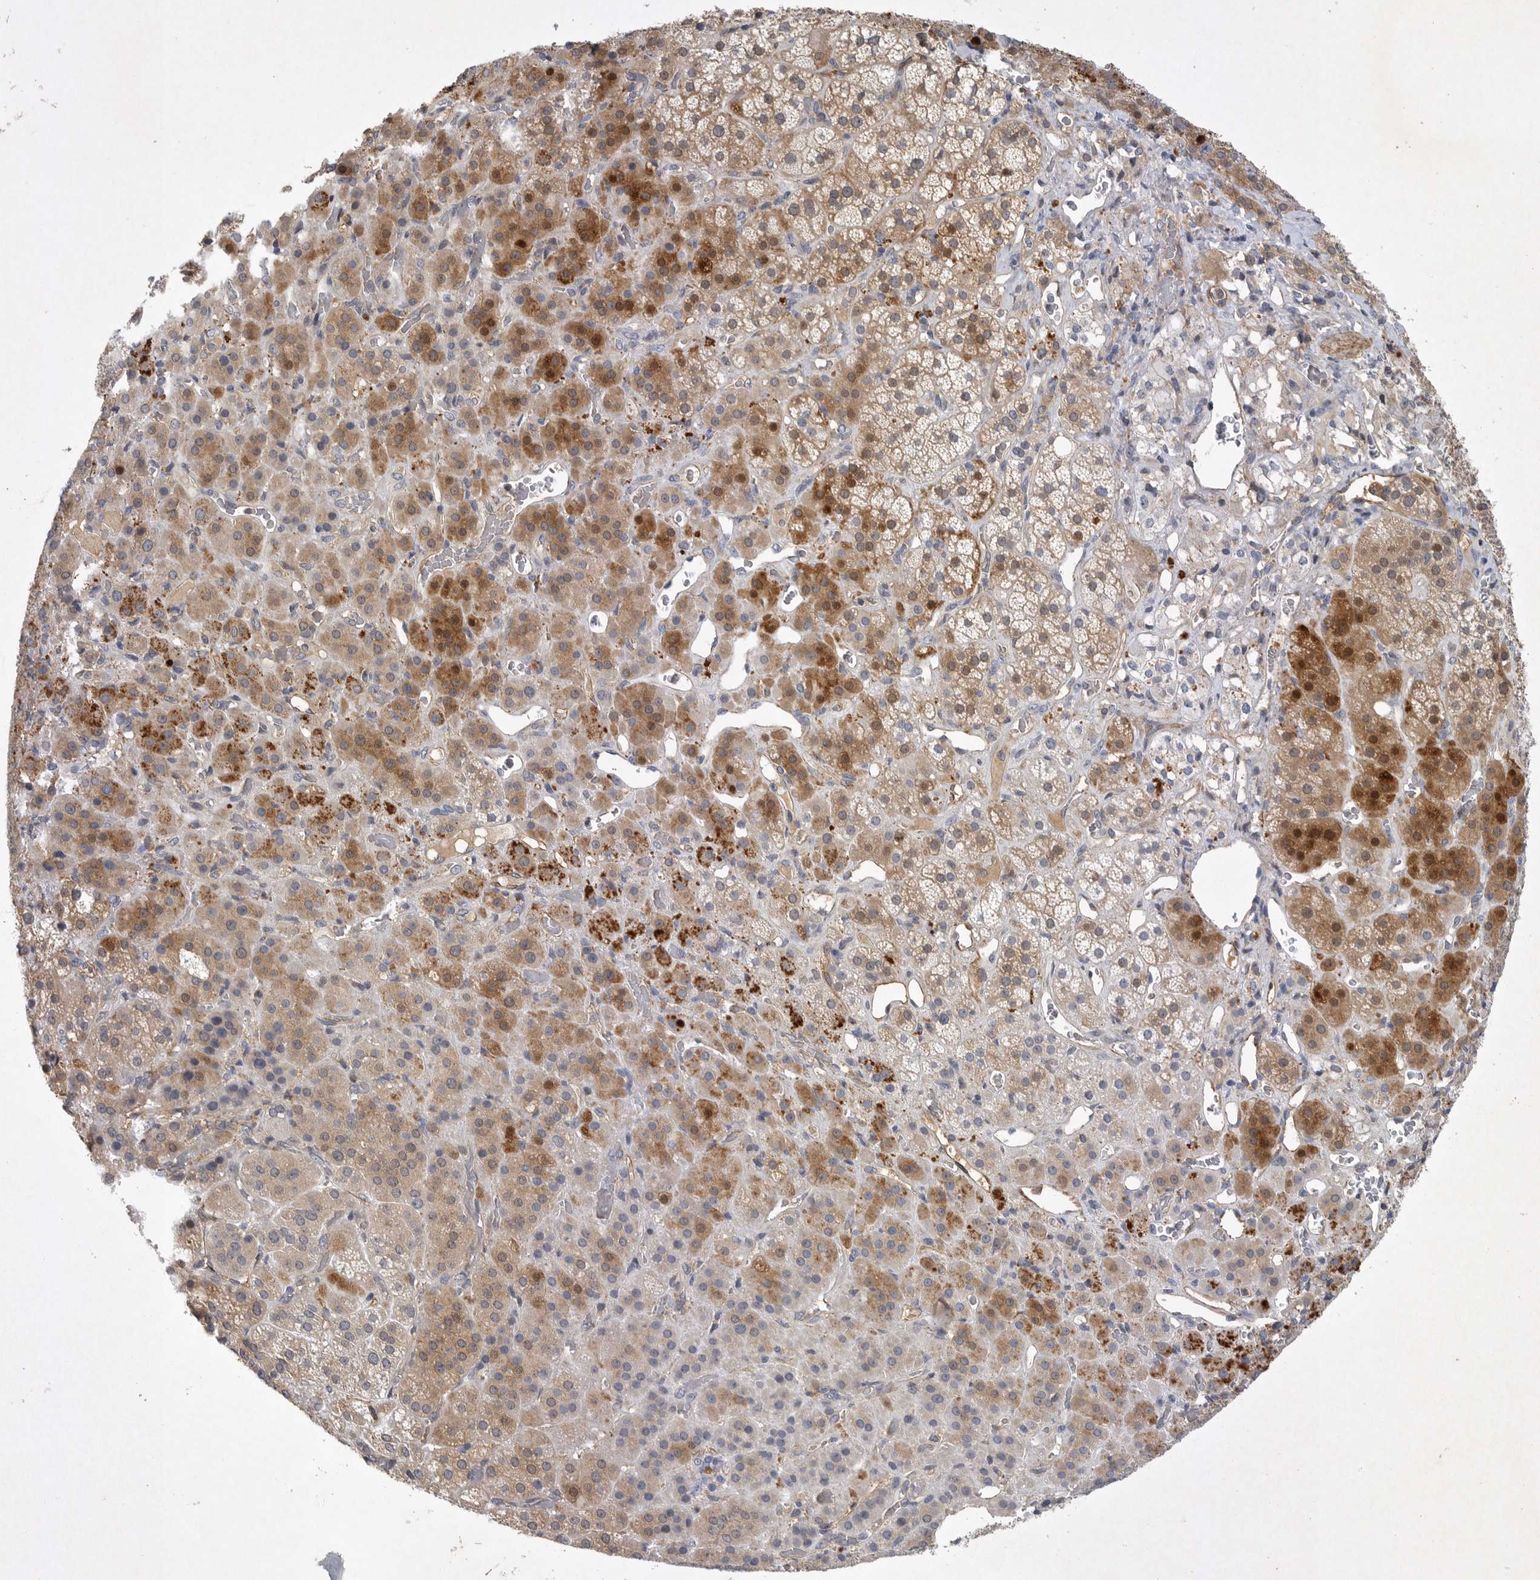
{"staining": {"intensity": "moderate", "quantity": ">75%", "location": "cytoplasmic/membranous"}, "tissue": "adrenal gland", "cell_type": "Glandular cells", "image_type": "normal", "snomed": [{"axis": "morphology", "description": "Normal tissue, NOS"}, {"axis": "topography", "description": "Adrenal gland"}], "caption": "Protein analysis of unremarkable adrenal gland reveals moderate cytoplasmic/membranous positivity in approximately >75% of glandular cells.", "gene": "ANKFY1", "patient": {"sex": "male", "age": 57}}